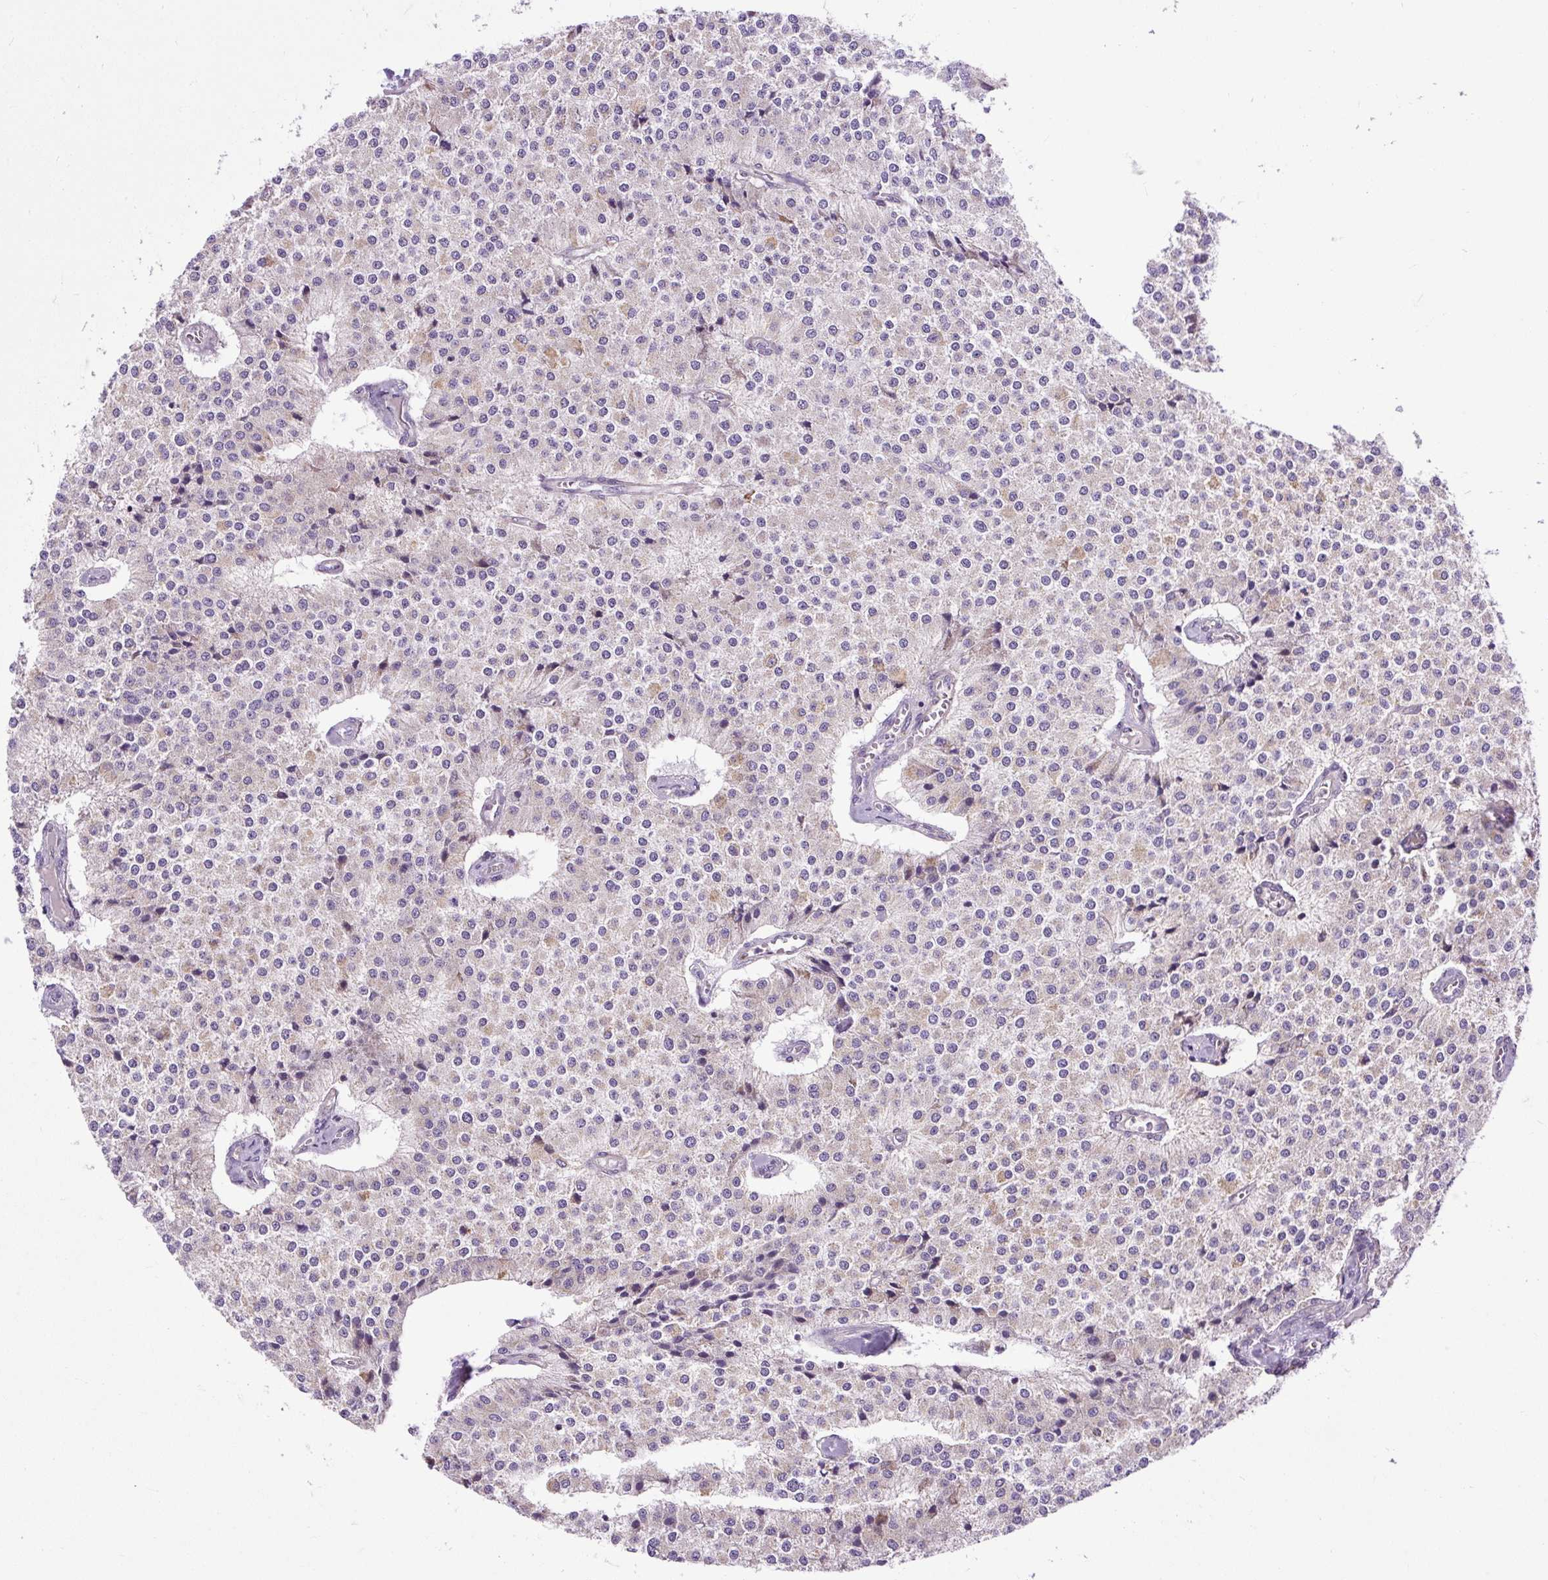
{"staining": {"intensity": "negative", "quantity": "none", "location": "none"}, "tissue": "carcinoid", "cell_type": "Tumor cells", "image_type": "cancer", "snomed": [{"axis": "morphology", "description": "Carcinoid, malignant, NOS"}, {"axis": "topography", "description": "Colon"}], "caption": "A high-resolution photomicrograph shows immunohistochemistry staining of carcinoid (malignant), which exhibits no significant staining in tumor cells.", "gene": "TM2D3", "patient": {"sex": "female", "age": 52}}